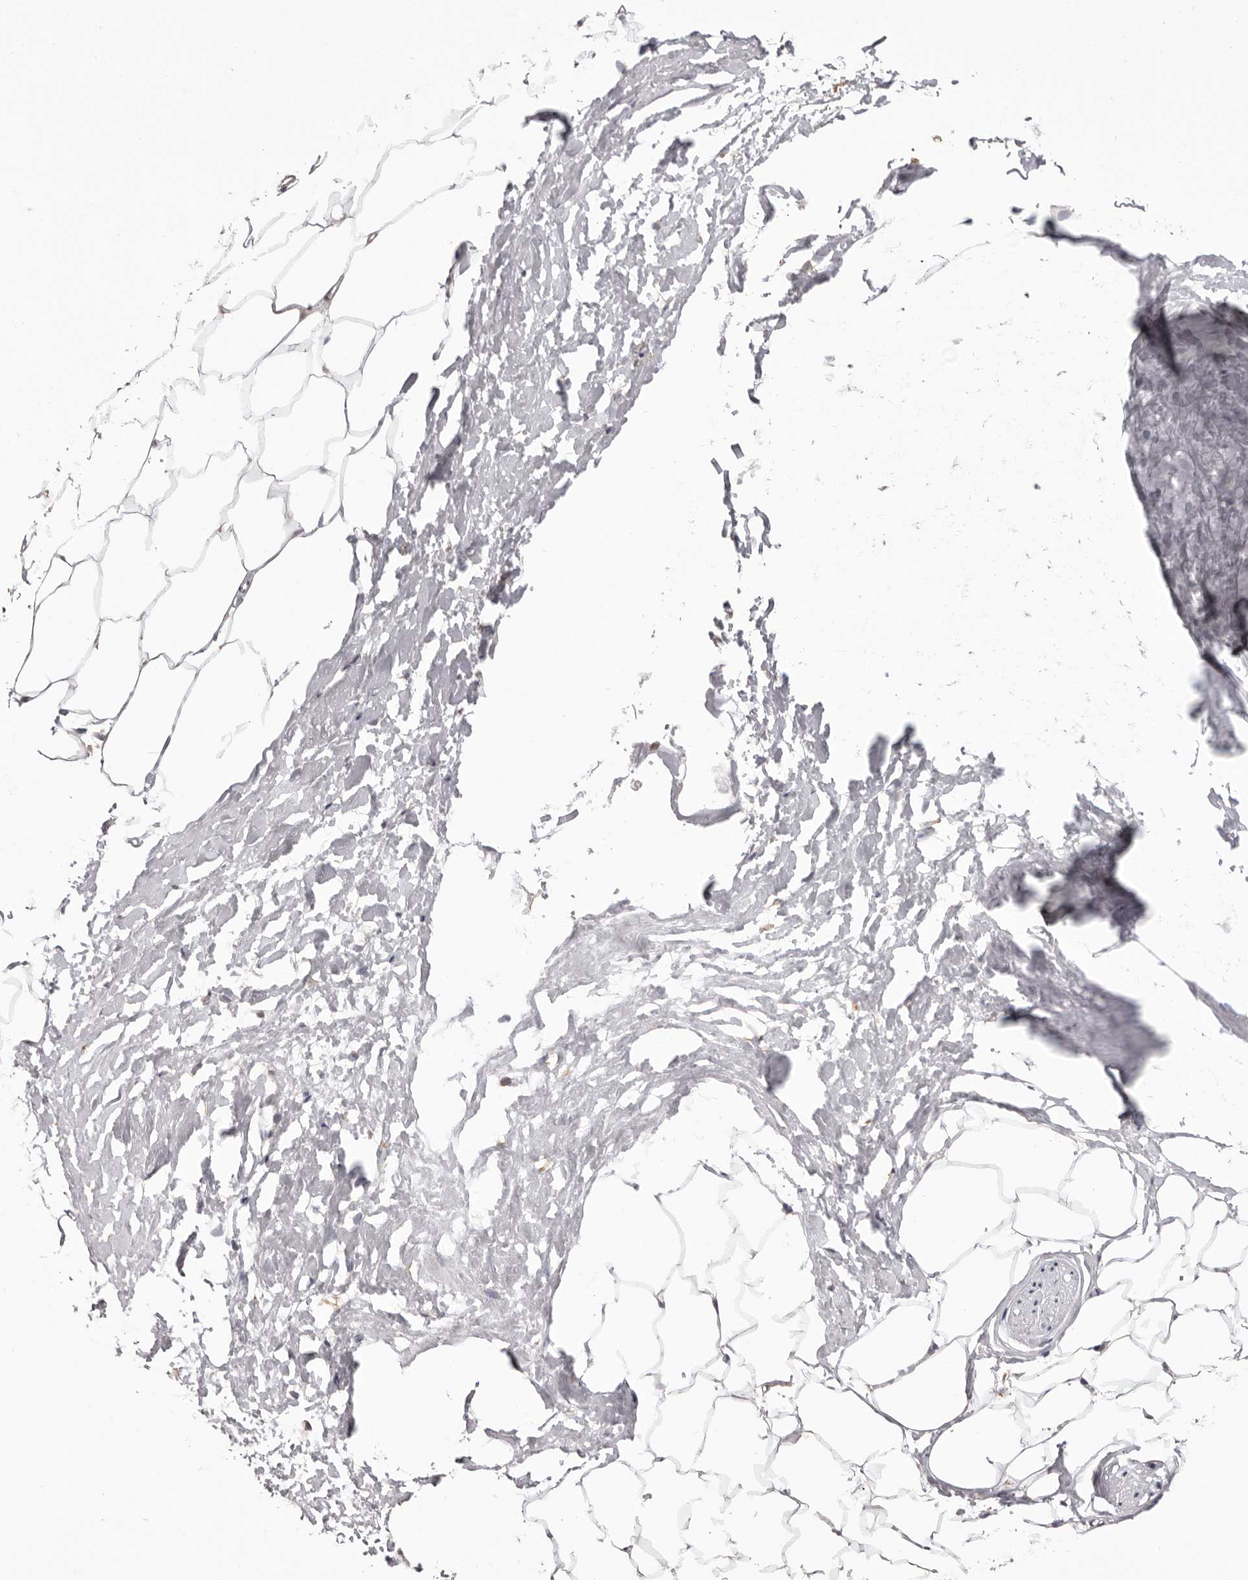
{"staining": {"intensity": "negative", "quantity": "none", "location": "none"}, "tissue": "adipose tissue", "cell_type": "Adipocytes", "image_type": "normal", "snomed": [{"axis": "morphology", "description": "Normal tissue, NOS"}, {"axis": "morphology", "description": "Adenocarcinoma, Low grade"}, {"axis": "topography", "description": "Prostate"}, {"axis": "topography", "description": "Peripheral nerve tissue"}], "caption": "DAB (3,3'-diaminobenzidine) immunohistochemical staining of benign human adipose tissue shows no significant staining in adipocytes.", "gene": "QRSL1", "patient": {"sex": "male", "age": 63}}